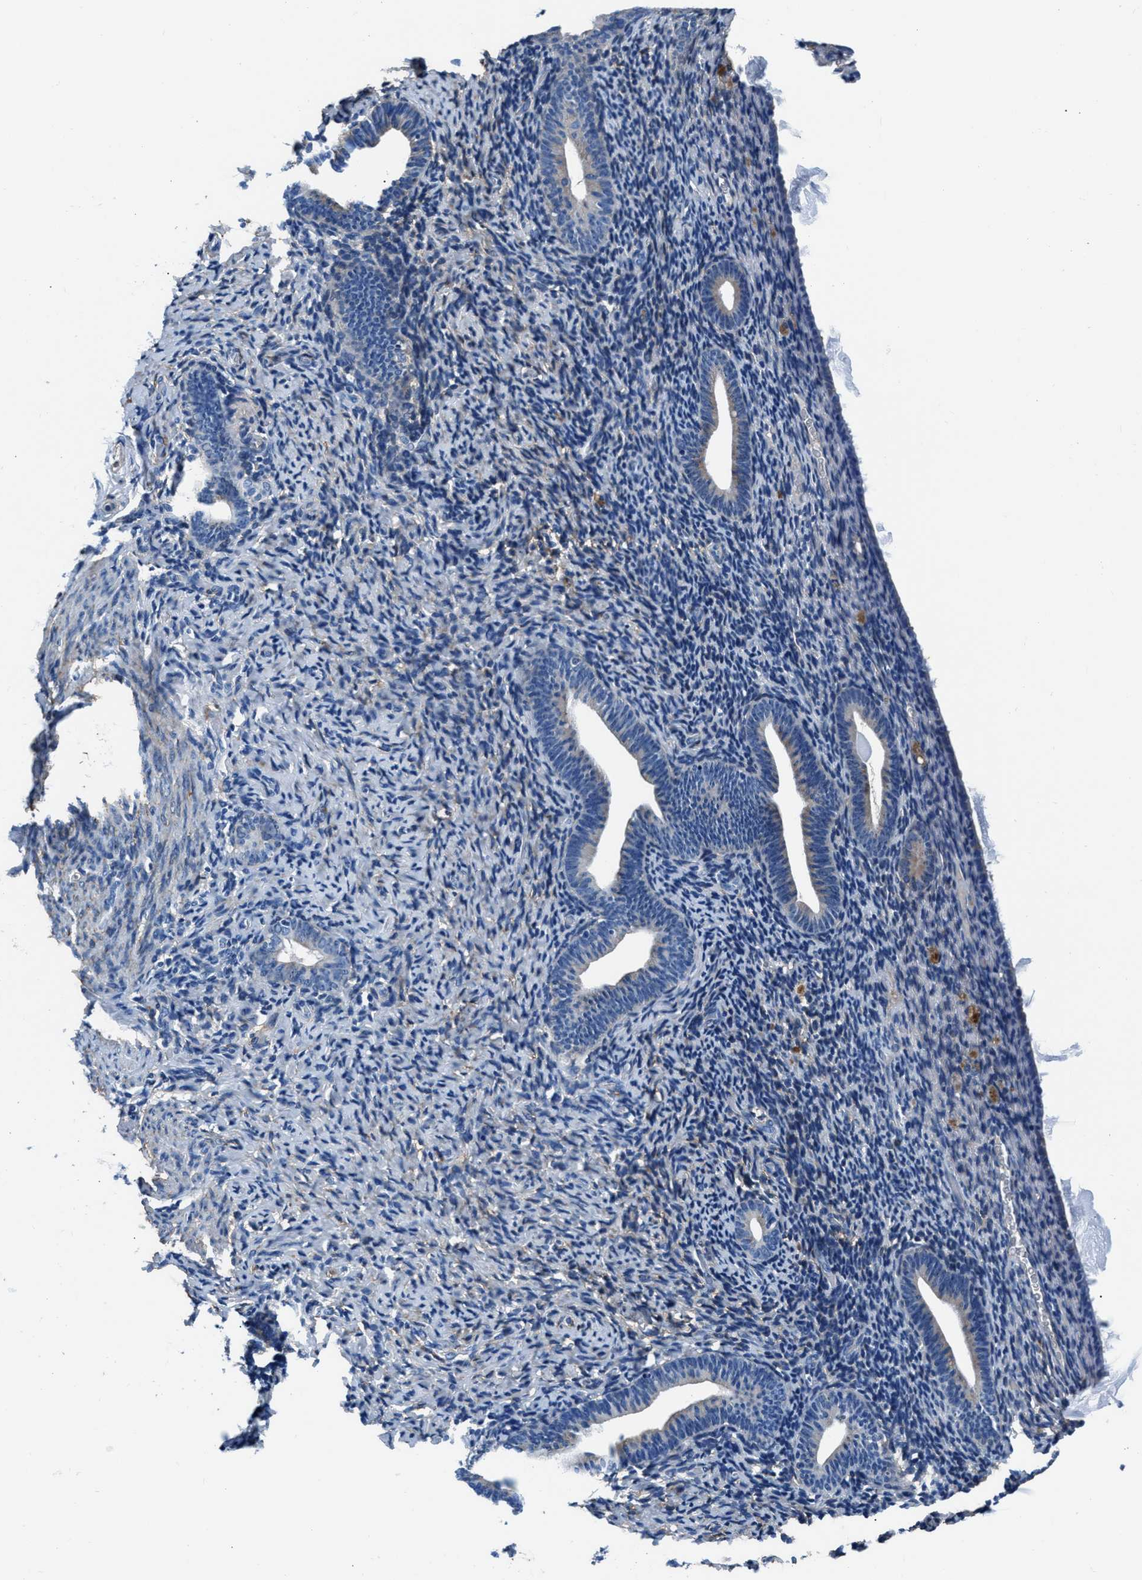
{"staining": {"intensity": "weak", "quantity": "<25%", "location": "cytoplasmic/membranous"}, "tissue": "endometrium", "cell_type": "Cells in endometrial stroma", "image_type": "normal", "snomed": [{"axis": "morphology", "description": "Normal tissue, NOS"}, {"axis": "topography", "description": "Endometrium"}], "caption": "High power microscopy image of an immunohistochemistry (IHC) photomicrograph of unremarkable endometrium, revealing no significant positivity in cells in endometrial stroma.", "gene": "PRTFDC1", "patient": {"sex": "female", "age": 51}}